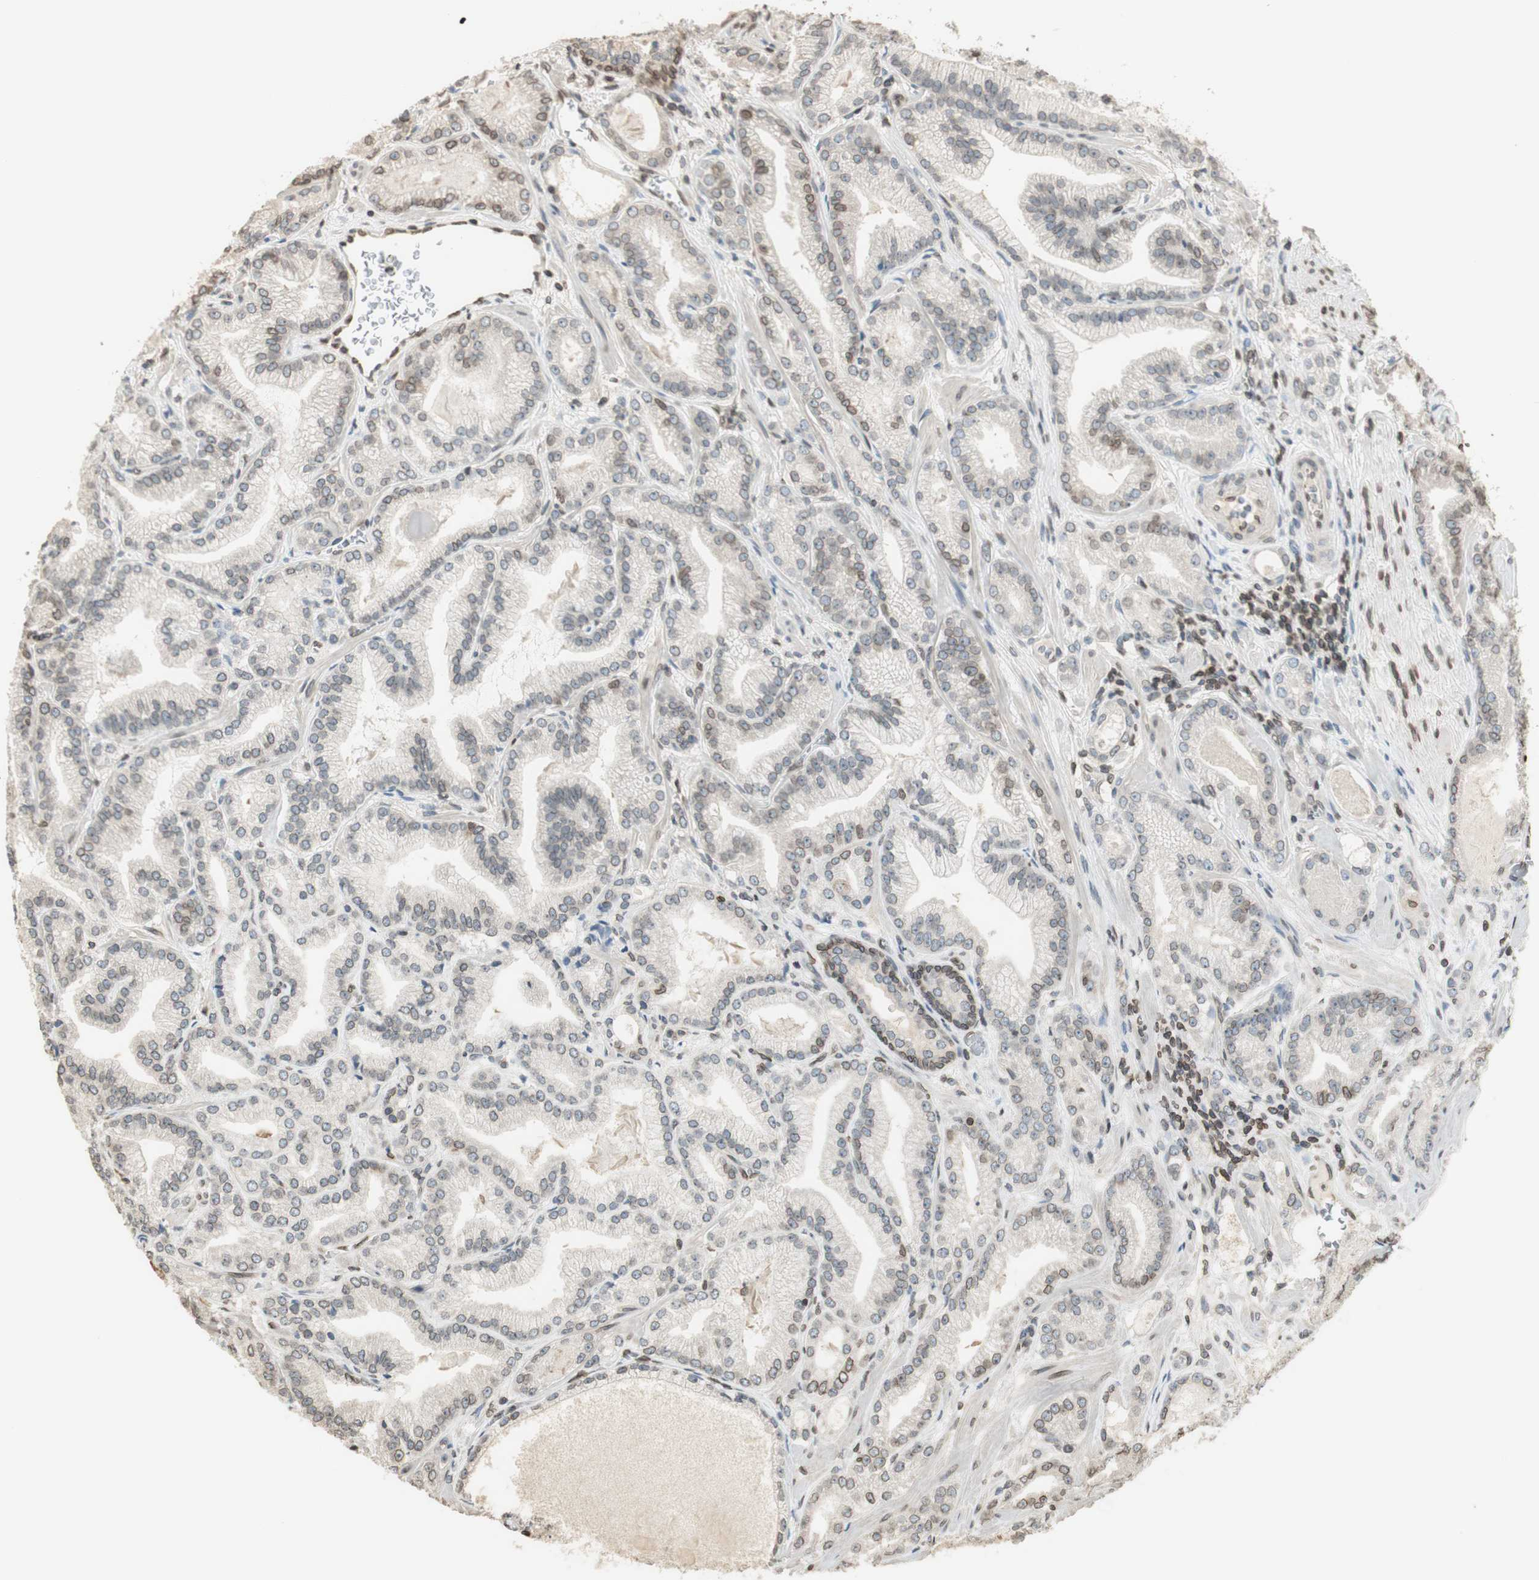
{"staining": {"intensity": "negative", "quantity": "none", "location": "none"}, "tissue": "prostate cancer", "cell_type": "Tumor cells", "image_type": "cancer", "snomed": [{"axis": "morphology", "description": "Adenocarcinoma, Low grade"}, {"axis": "topography", "description": "Prostate"}], "caption": "The photomicrograph displays no staining of tumor cells in adenocarcinoma (low-grade) (prostate).", "gene": "TMPO", "patient": {"sex": "male", "age": 59}}